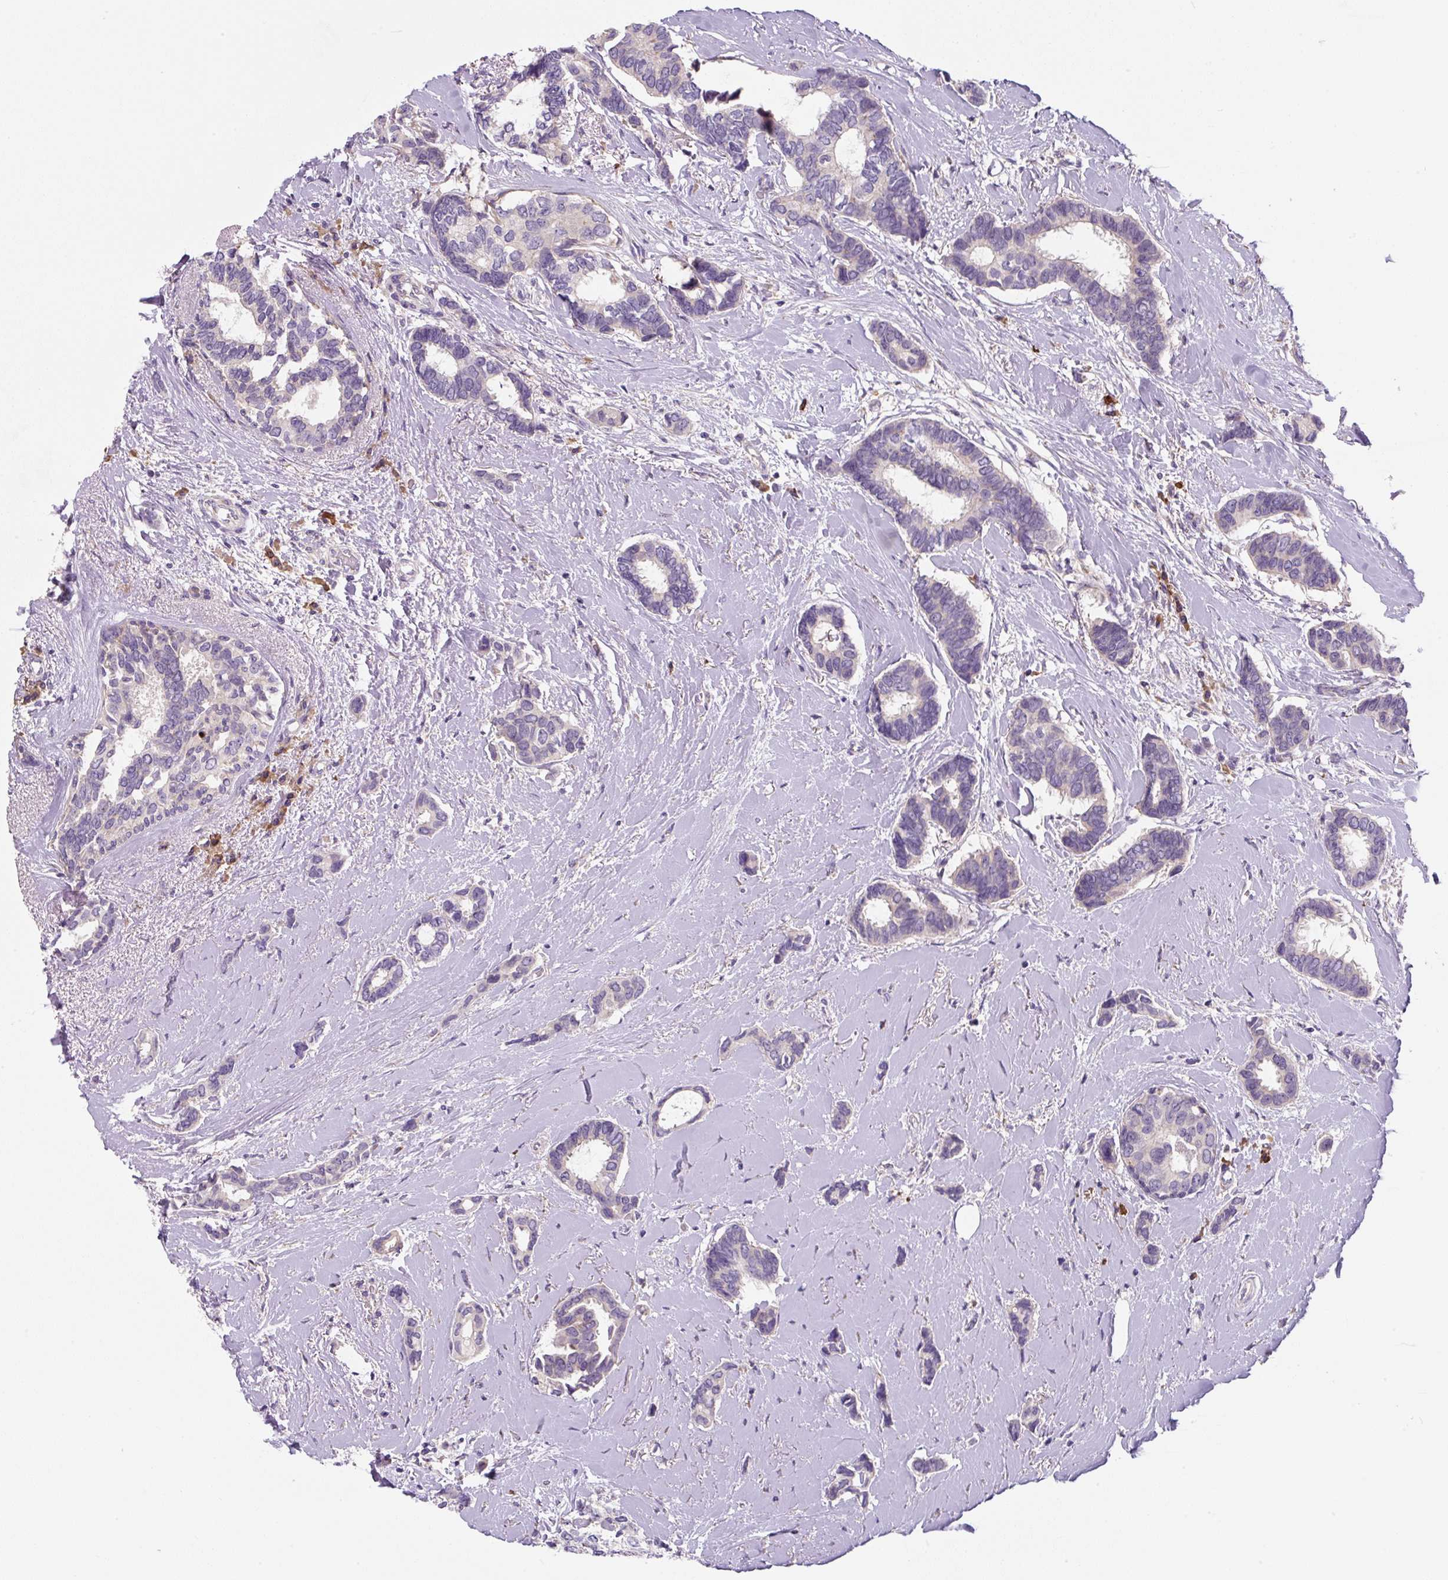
{"staining": {"intensity": "negative", "quantity": "none", "location": "none"}, "tissue": "breast cancer", "cell_type": "Tumor cells", "image_type": "cancer", "snomed": [{"axis": "morphology", "description": "Duct carcinoma"}, {"axis": "topography", "description": "Breast"}], "caption": "There is no significant staining in tumor cells of breast cancer (intraductal carcinoma). The staining was performed using DAB to visualize the protein expression in brown, while the nuclei were stained in blue with hematoxylin (Magnification: 20x).", "gene": "FZD5", "patient": {"sex": "female", "age": 73}}